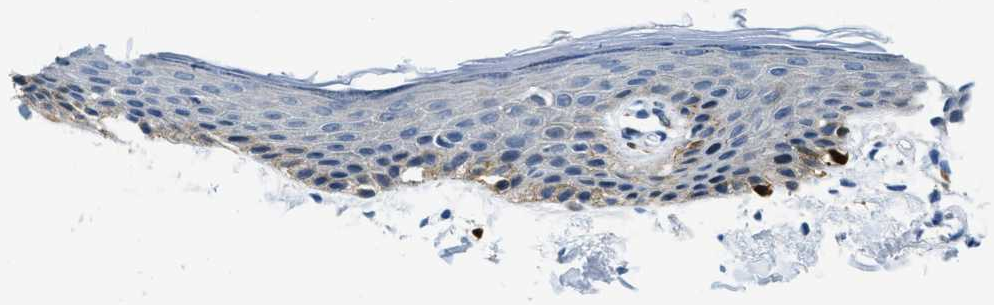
{"staining": {"intensity": "negative", "quantity": "none", "location": "none"}, "tissue": "skin", "cell_type": "Epidermal cells", "image_type": "normal", "snomed": [{"axis": "morphology", "description": "Normal tissue, NOS"}, {"axis": "topography", "description": "Vulva"}], "caption": "High power microscopy histopathology image of an IHC micrograph of unremarkable skin, revealing no significant positivity in epidermal cells.", "gene": "CAPG", "patient": {"sex": "female", "age": 54}}